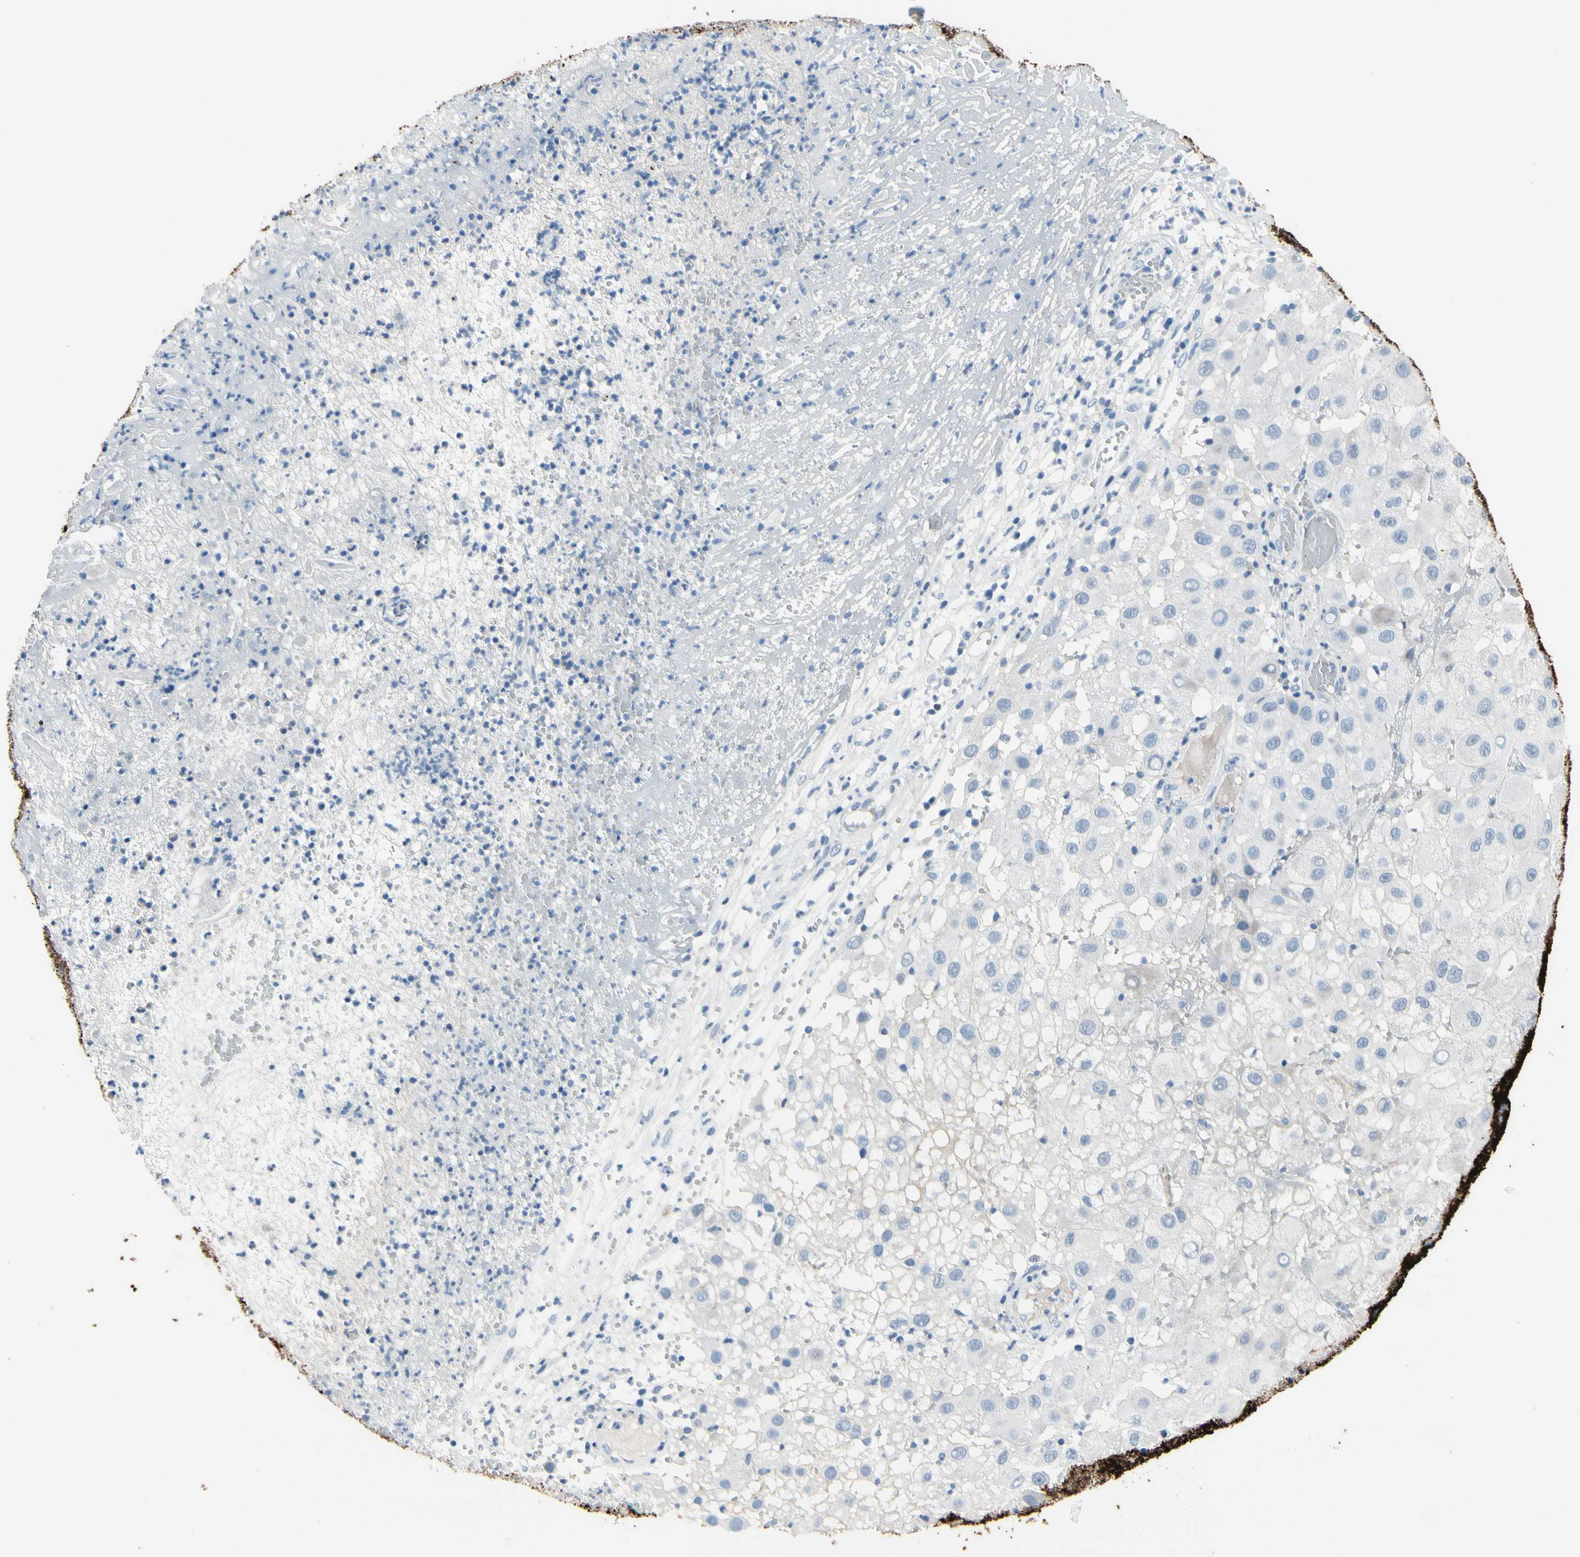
{"staining": {"intensity": "negative", "quantity": "none", "location": "none"}, "tissue": "melanoma", "cell_type": "Tumor cells", "image_type": "cancer", "snomed": [{"axis": "morphology", "description": "Malignant melanoma, NOS"}, {"axis": "topography", "description": "Skin"}], "caption": "There is no significant staining in tumor cells of malignant melanoma.", "gene": "MUC5B", "patient": {"sex": "female", "age": 81}}